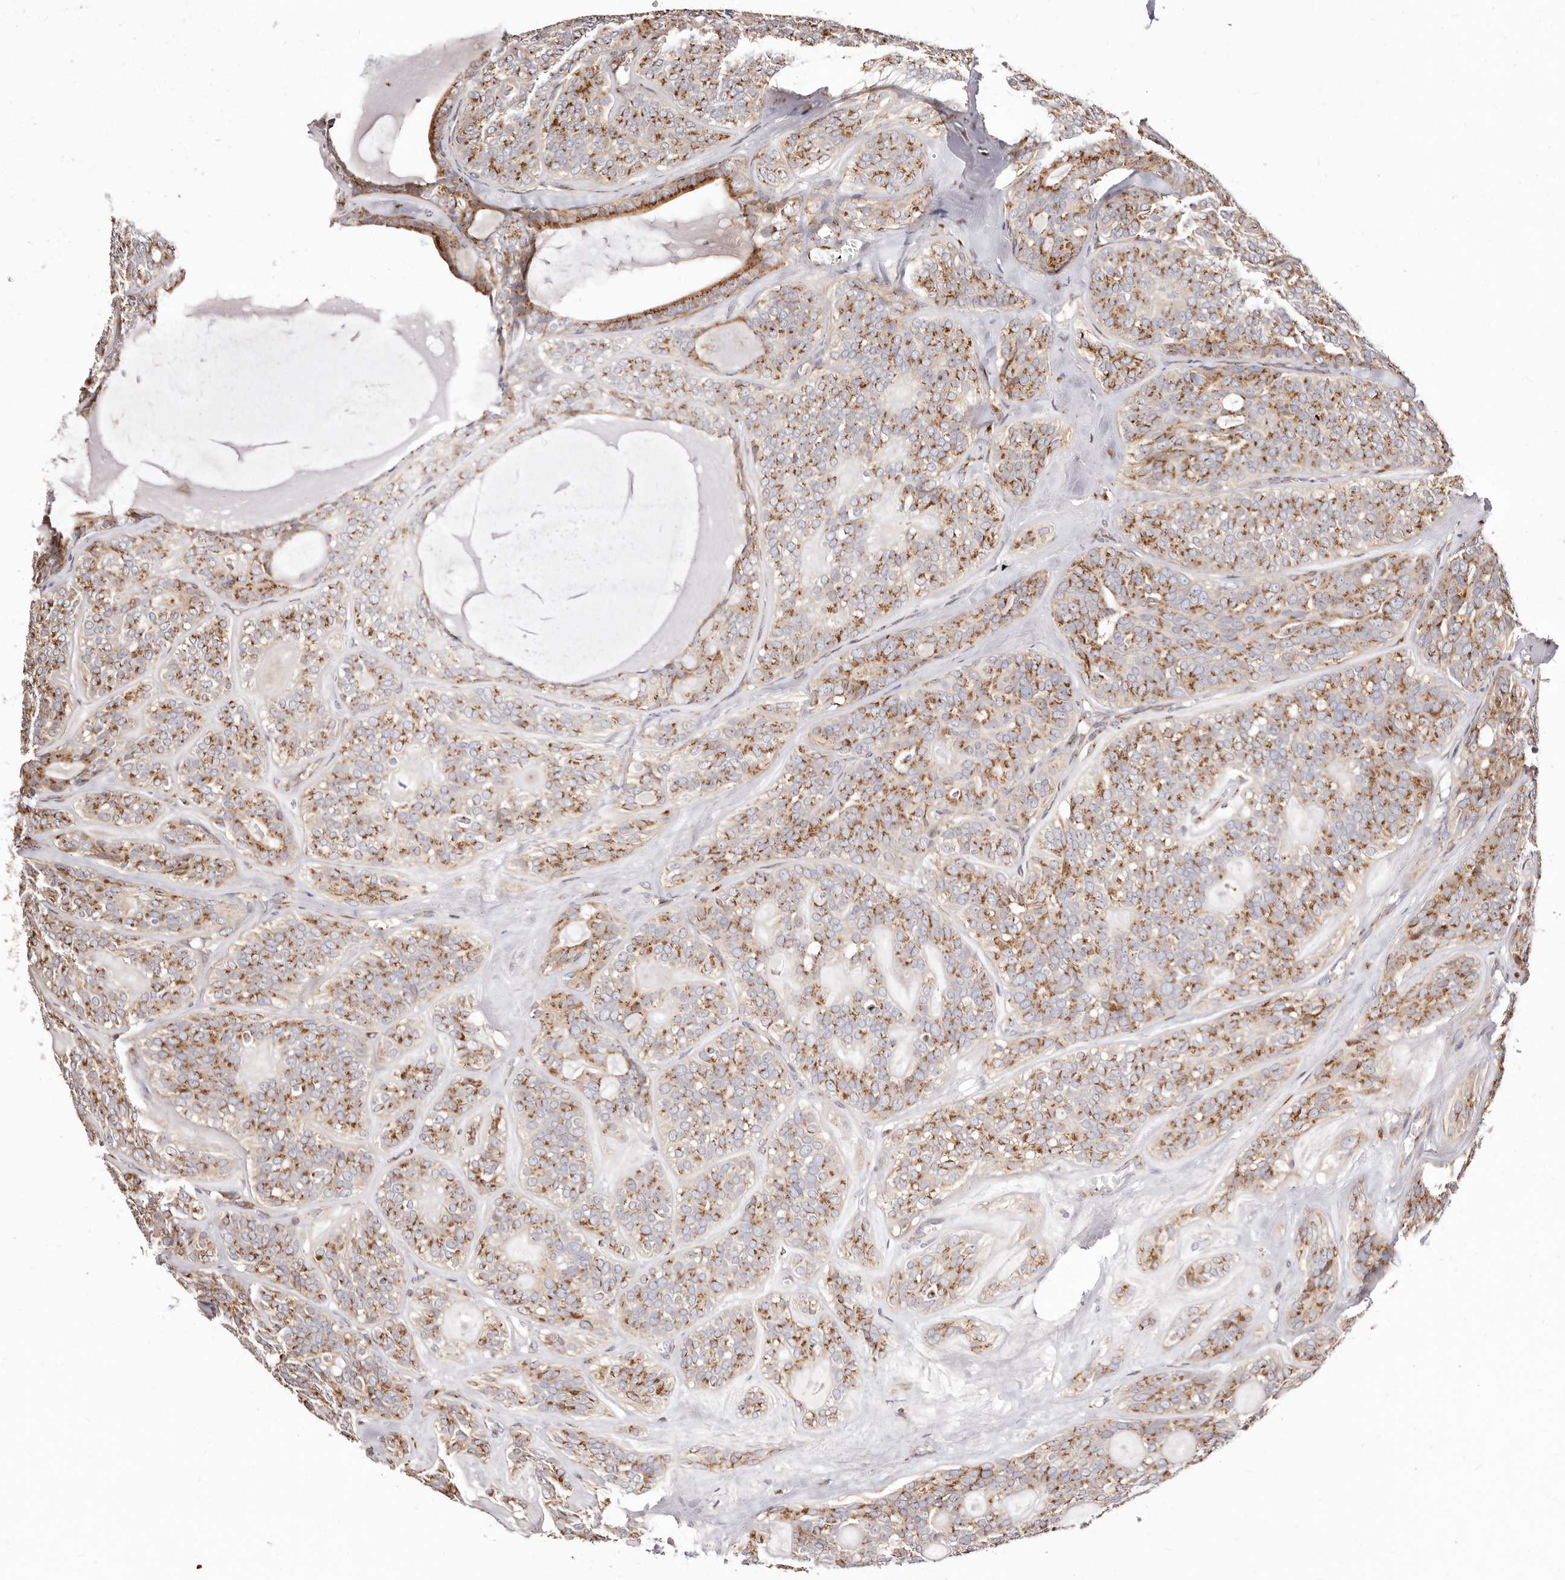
{"staining": {"intensity": "moderate", "quantity": ">75%", "location": "cytoplasmic/membranous"}, "tissue": "head and neck cancer", "cell_type": "Tumor cells", "image_type": "cancer", "snomed": [{"axis": "morphology", "description": "Adenocarcinoma, NOS"}, {"axis": "topography", "description": "Head-Neck"}], "caption": "There is medium levels of moderate cytoplasmic/membranous staining in tumor cells of head and neck cancer, as demonstrated by immunohistochemical staining (brown color).", "gene": "MAPK6", "patient": {"sex": "male", "age": 66}}